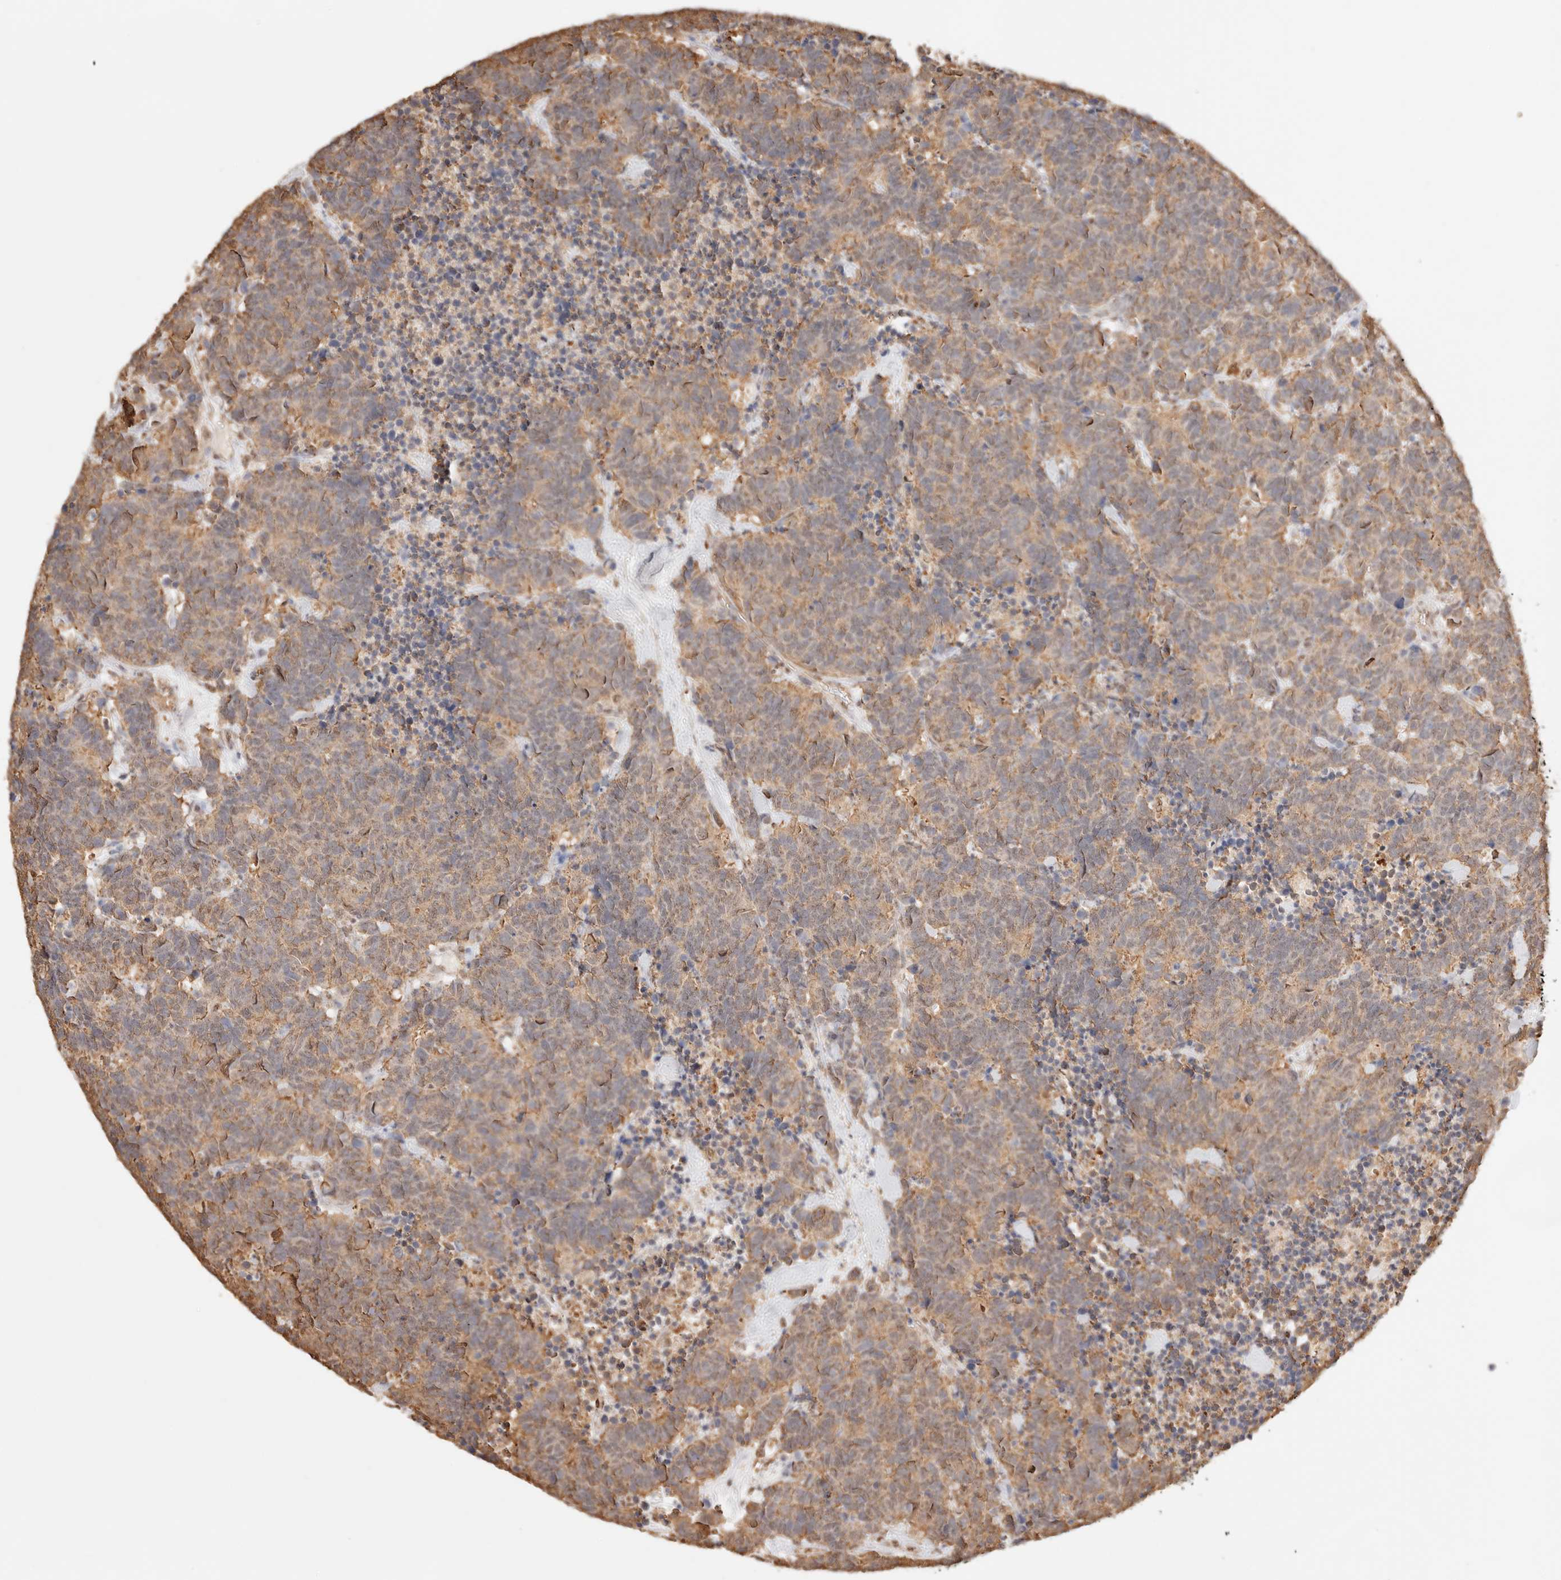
{"staining": {"intensity": "moderate", "quantity": ">75%", "location": "cytoplasmic/membranous"}, "tissue": "carcinoid", "cell_type": "Tumor cells", "image_type": "cancer", "snomed": [{"axis": "morphology", "description": "Carcinoma, NOS"}, {"axis": "morphology", "description": "Carcinoid, malignant, NOS"}, {"axis": "topography", "description": "Urinary bladder"}], "caption": "The micrograph shows immunohistochemical staining of malignant carcinoid. There is moderate cytoplasmic/membranous staining is identified in approximately >75% of tumor cells.", "gene": "IL1R2", "patient": {"sex": "male", "age": 57}}